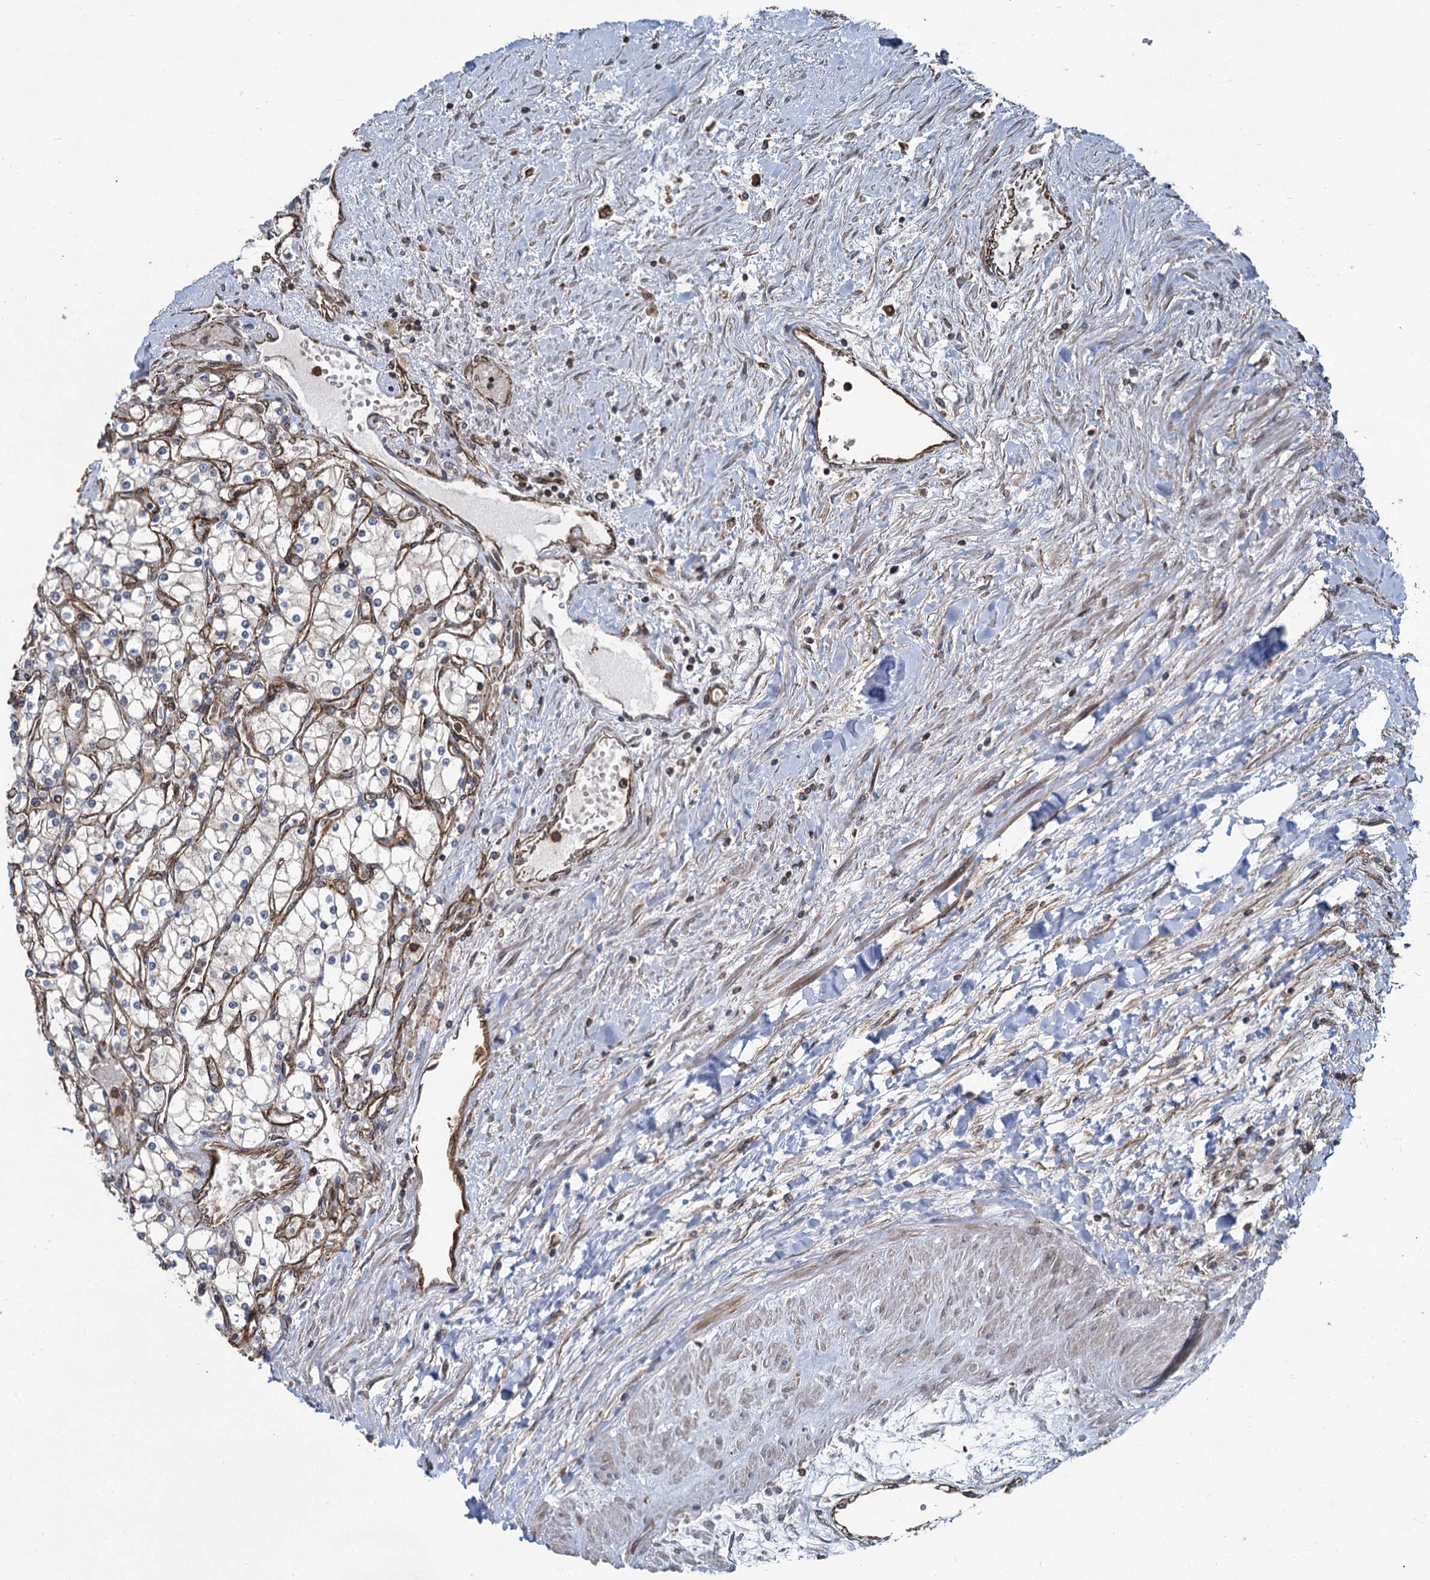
{"staining": {"intensity": "negative", "quantity": "none", "location": "none"}, "tissue": "renal cancer", "cell_type": "Tumor cells", "image_type": "cancer", "snomed": [{"axis": "morphology", "description": "Adenocarcinoma, NOS"}, {"axis": "topography", "description": "Kidney"}], "caption": "Tumor cells show no significant protein staining in adenocarcinoma (renal).", "gene": "SVIP", "patient": {"sex": "male", "age": 80}}